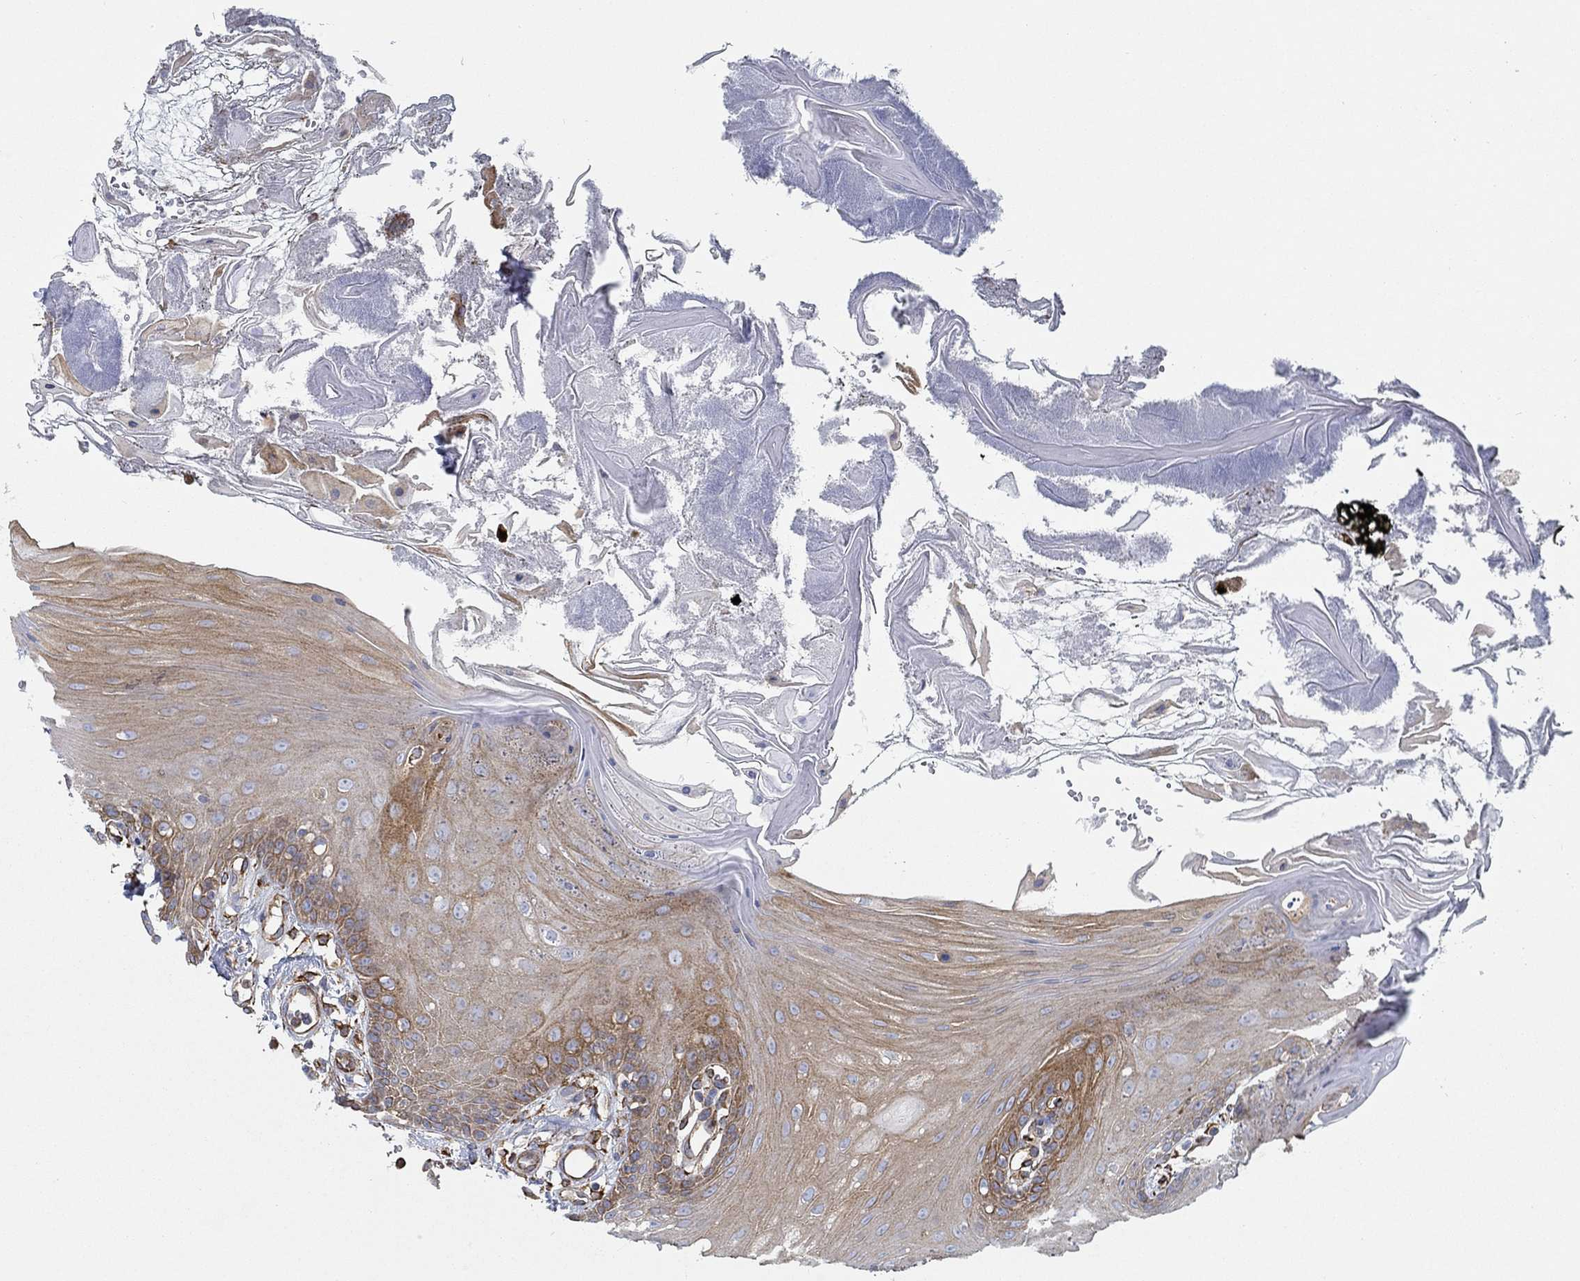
{"staining": {"intensity": "moderate", "quantity": "25%-75%", "location": "cytoplasmic/membranous"}, "tissue": "oral mucosa", "cell_type": "Squamous epithelial cells", "image_type": "normal", "snomed": [{"axis": "morphology", "description": "Normal tissue, NOS"}, {"axis": "morphology", "description": "Squamous cell carcinoma, NOS"}, {"axis": "topography", "description": "Oral tissue"}, {"axis": "topography", "description": "Head-Neck"}], "caption": "Immunohistochemistry (IHC) (DAB) staining of unremarkable oral mucosa displays moderate cytoplasmic/membranous protein expression in about 25%-75% of squamous epithelial cells. (brown staining indicates protein expression, while blue staining denotes nuclei).", "gene": "STC2", "patient": {"sex": "male", "age": 69}}